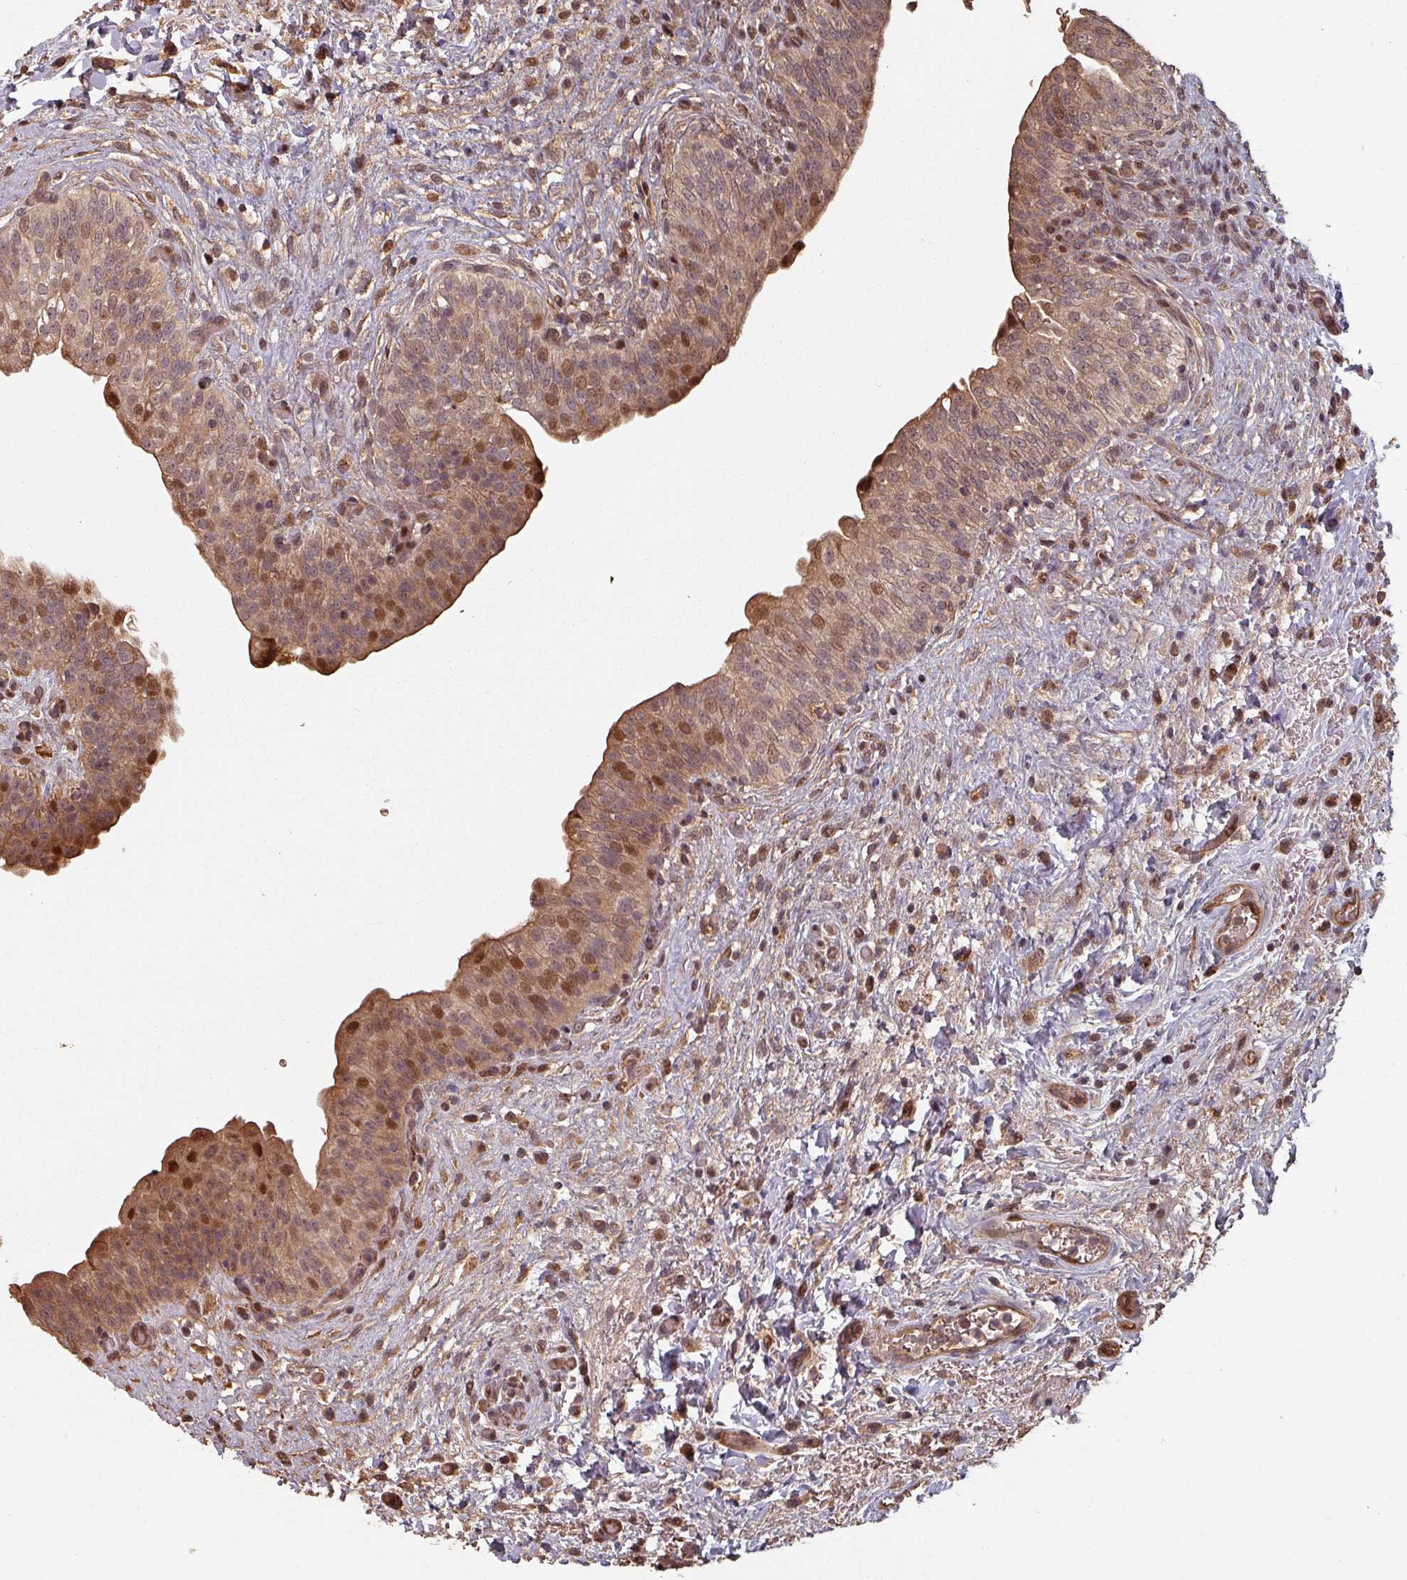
{"staining": {"intensity": "moderate", "quantity": ">75%", "location": "cytoplasmic/membranous,nuclear"}, "tissue": "urinary bladder", "cell_type": "Urothelial cells", "image_type": "normal", "snomed": [{"axis": "morphology", "description": "Normal tissue, NOS"}, {"axis": "topography", "description": "Urinary bladder"}], "caption": "Protein analysis of benign urinary bladder shows moderate cytoplasmic/membranous,nuclear staining in approximately >75% of urothelial cells.", "gene": "EID1", "patient": {"sex": "male", "age": 69}}